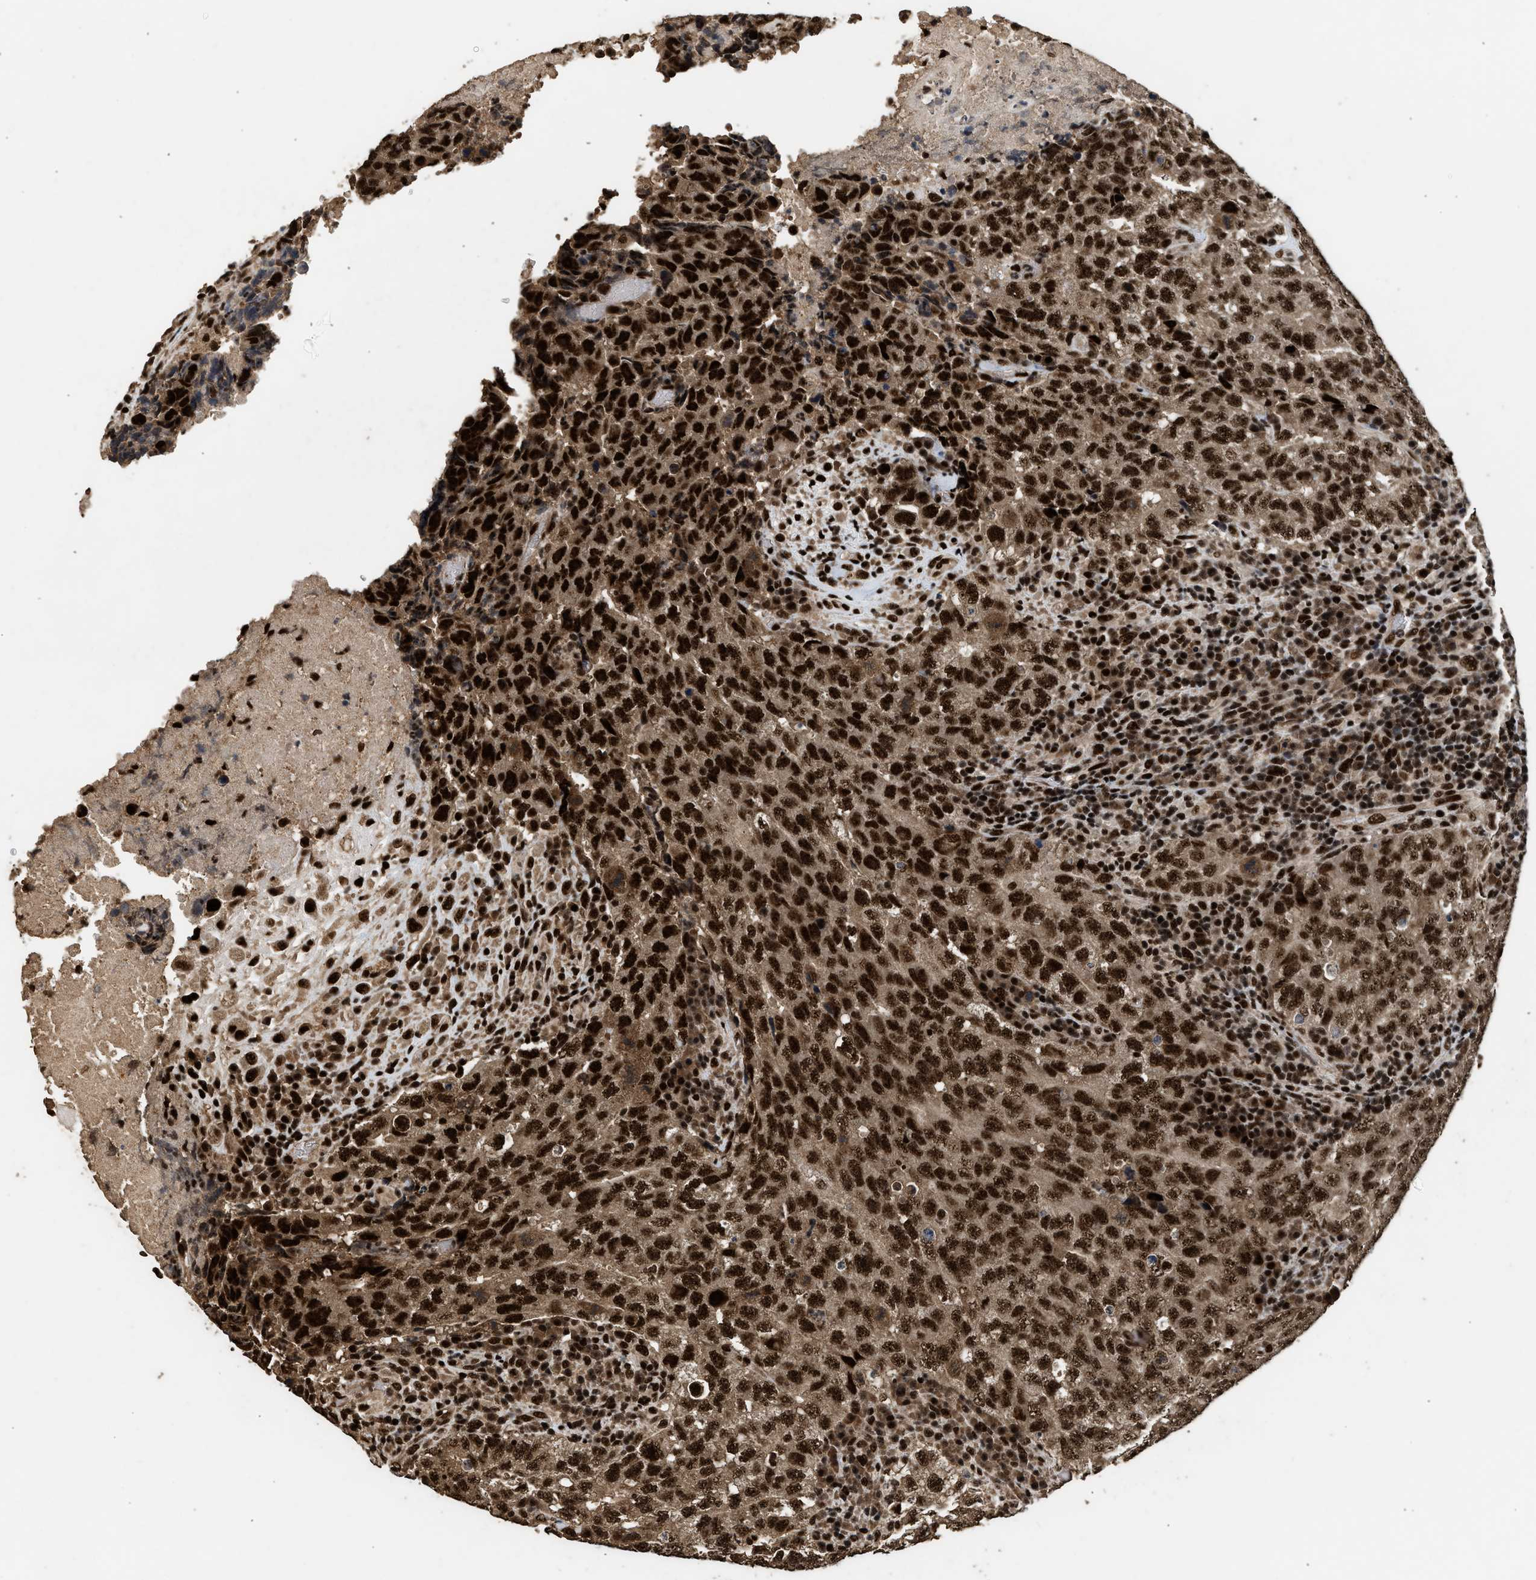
{"staining": {"intensity": "strong", "quantity": ">75%", "location": "cytoplasmic/membranous,nuclear"}, "tissue": "testis cancer", "cell_type": "Tumor cells", "image_type": "cancer", "snomed": [{"axis": "morphology", "description": "Necrosis, NOS"}, {"axis": "morphology", "description": "Carcinoma, Embryonal, NOS"}, {"axis": "topography", "description": "Testis"}], "caption": "Immunohistochemistry (IHC) image of human testis embryonal carcinoma stained for a protein (brown), which exhibits high levels of strong cytoplasmic/membranous and nuclear staining in about >75% of tumor cells.", "gene": "PPP4R3B", "patient": {"sex": "male", "age": 19}}